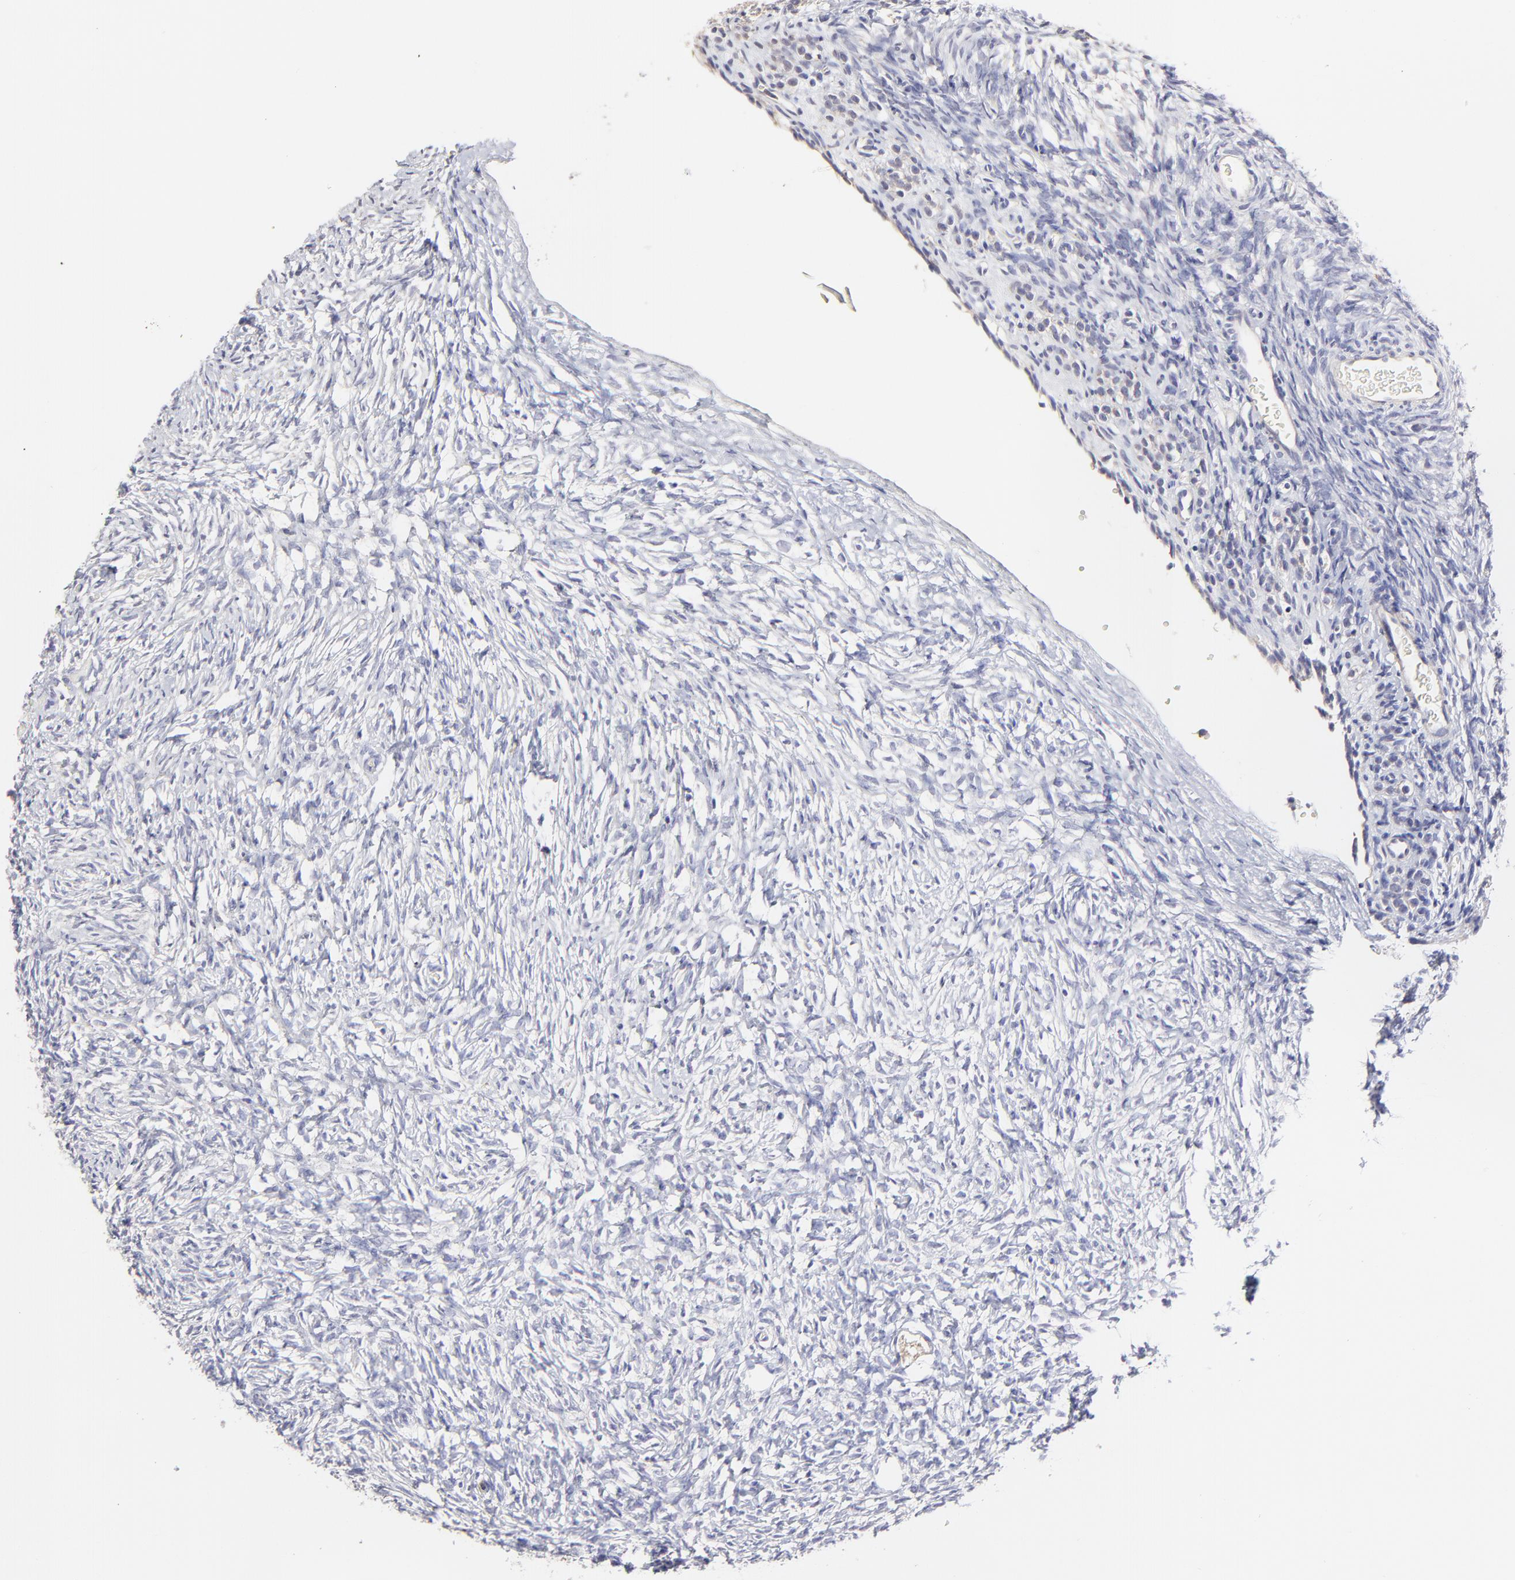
{"staining": {"intensity": "negative", "quantity": "none", "location": "none"}, "tissue": "ovary", "cell_type": "Ovarian stroma cells", "image_type": "normal", "snomed": [{"axis": "morphology", "description": "Normal tissue, NOS"}, {"axis": "topography", "description": "Ovary"}], "caption": "DAB immunohistochemical staining of unremarkable human ovary demonstrates no significant positivity in ovarian stroma cells. Brightfield microscopy of IHC stained with DAB (3,3'-diaminobenzidine) (brown) and hematoxylin (blue), captured at high magnification.", "gene": "GCSAM", "patient": {"sex": "female", "age": 35}}